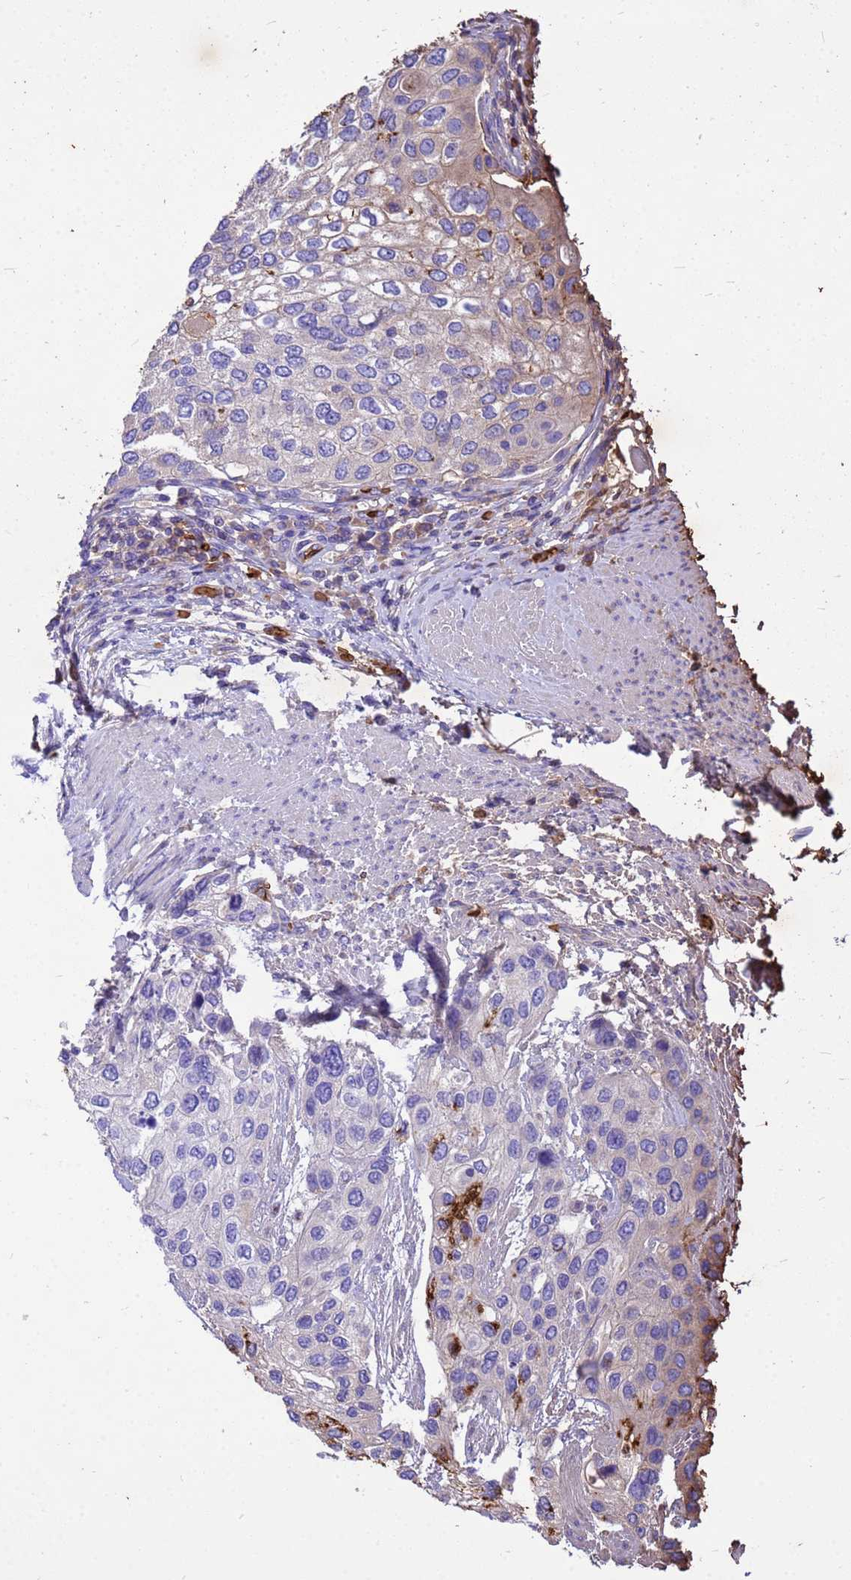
{"staining": {"intensity": "moderate", "quantity": "<25%", "location": "cytoplasmic/membranous"}, "tissue": "urothelial cancer", "cell_type": "Tumor cells", "image_type": "cancer", "snomed": [{"axis": "morphology", "description": "Normal tissue, NOS"}, {"axis": "morphology", "description": "Urothelial carcinoma, High grade"}, {"axis": "topography", "description": "Vascular tissue"}, {"axis": "topography", "description": "Urinary bladder"}], "caption": "Human urothelial cancer stained for a protein (brown) shows moderate cytoplasmic/membranous positive staining in about <25% of tumor cells.", "gene": "HBA2", "patient": {"sex": "female", "age": 56}}